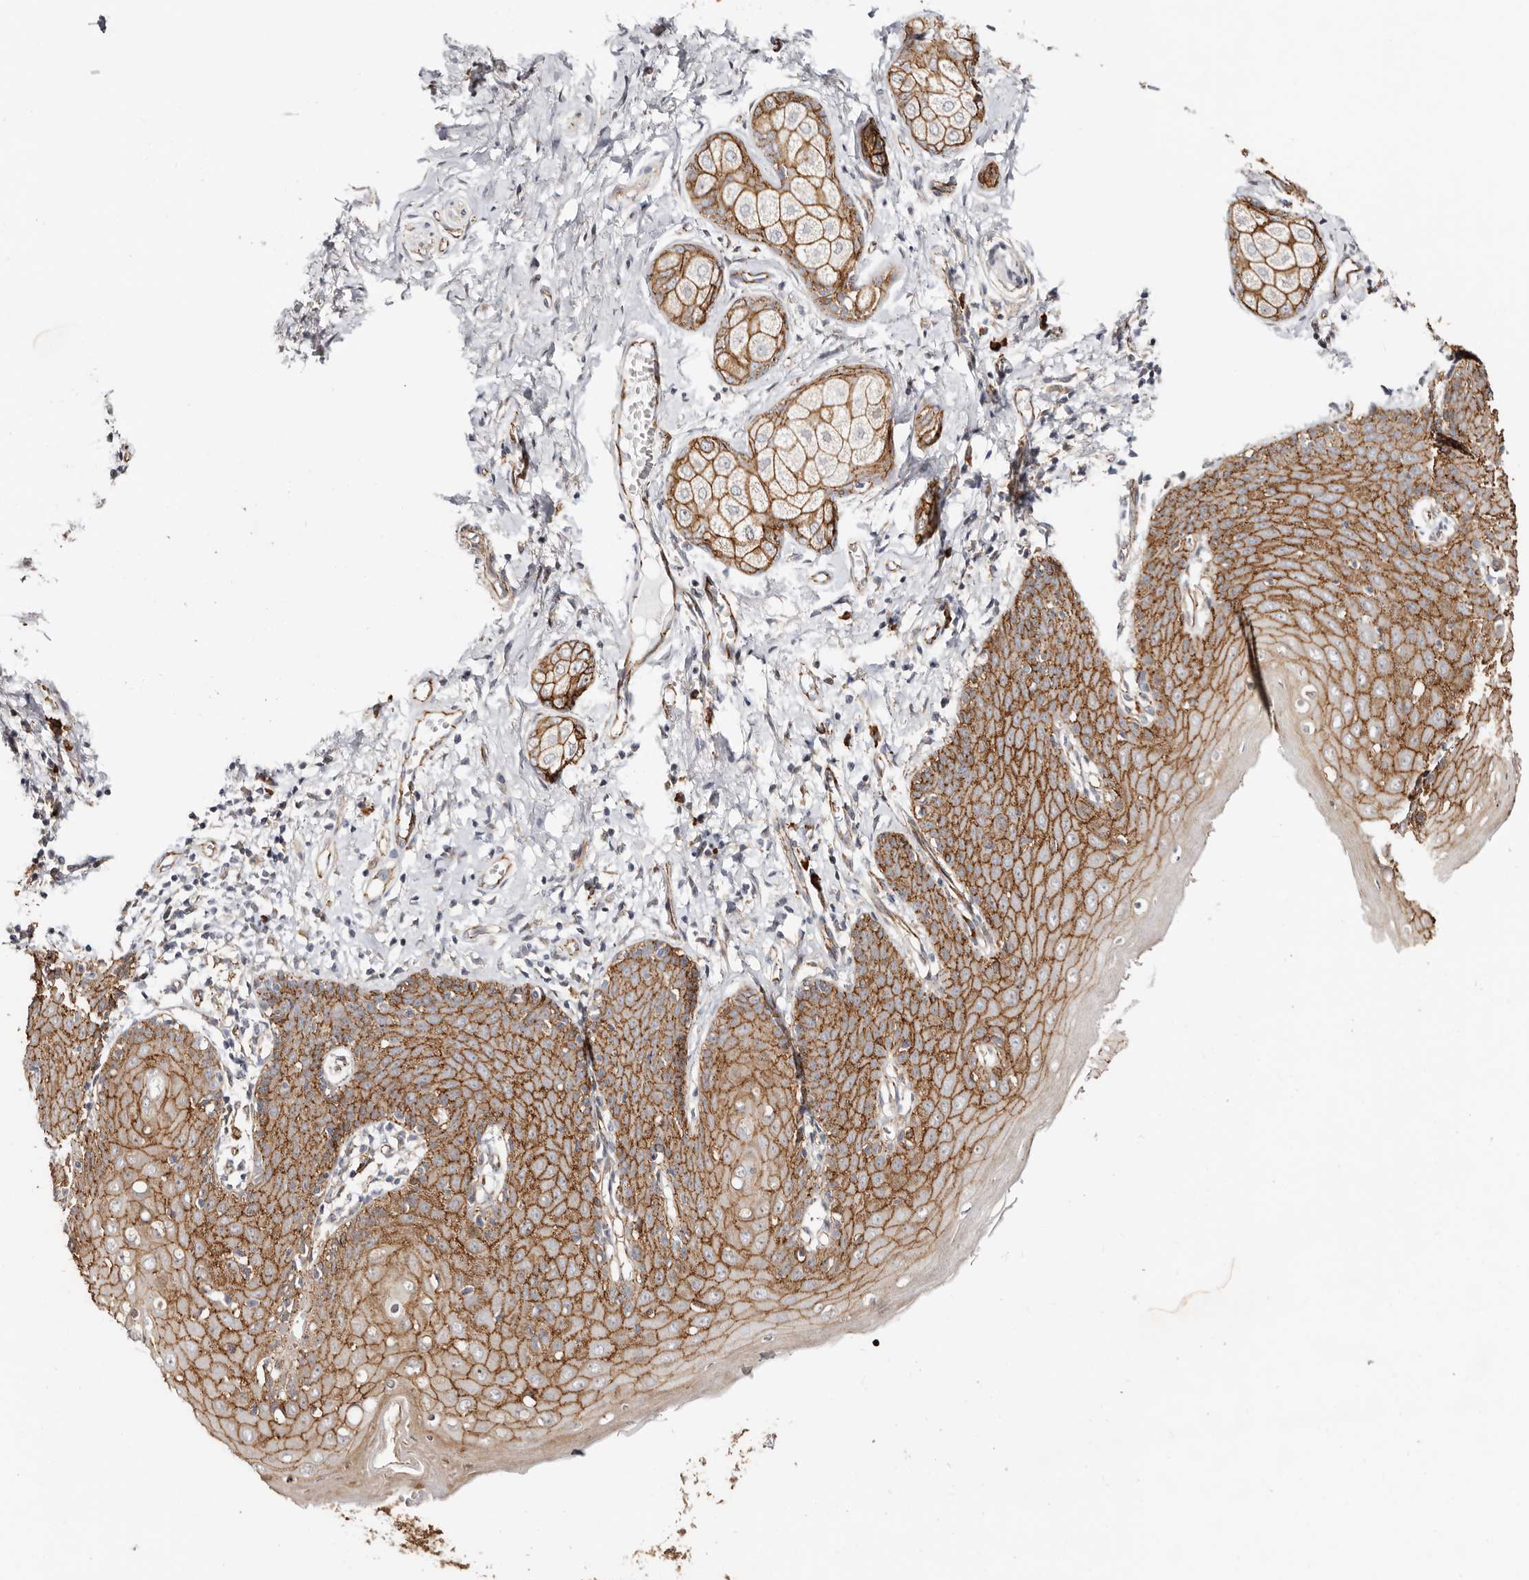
{"staining": {"intensity": "strong", "quantity": ">75%", "location": "cytoplasmic/membranous"}, "tissue": "skin", "cell_type": "Epidermal cells", "image_type": "normal", "snomed": [{"axis": "morphology", "description": "Normal tissue, NOS"}, {"axis": "topography", "description": "Vulva"}], "caption": "The immunohistochemical stain labels strong cytoplasmic/membranous expression in epidermal cells of normal skin. (DAB IHC with brightfield microscopy, high magnification).", "gene": "CTNNB1", "patient": {"sex": "female", "age": 66}}